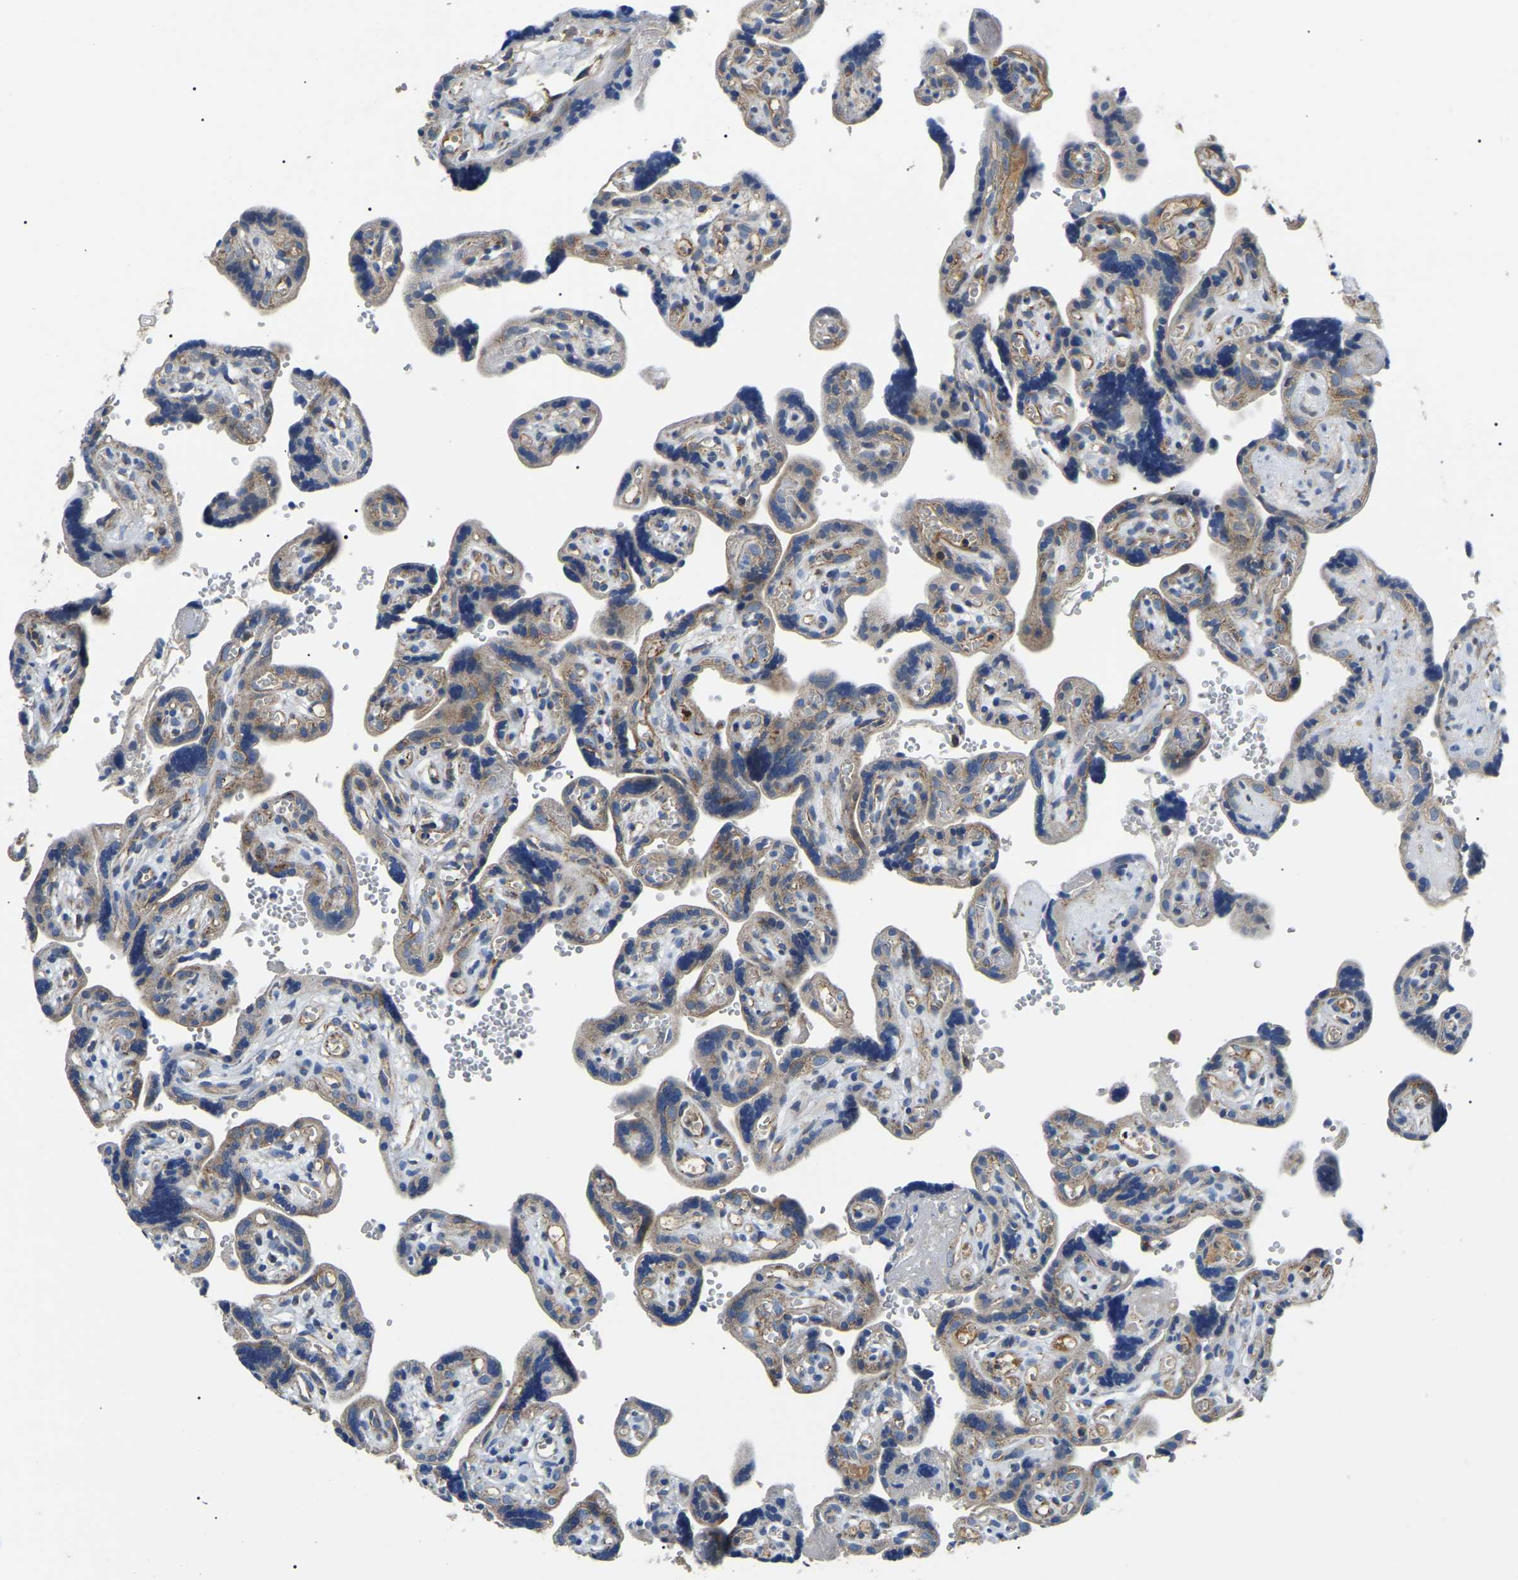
{"staining": {"intensity": "moderate", "quantity": "25%-75%", "location": "cytoplasmic/membranous"}, "tissue": "placenta", "cell_type": "Decidual cells", "image_type": "normal", "snomed": [{"axis": "morphology", "description": "Normal tissue, NOS"}, {"axis": "topography", "description": "Placenta"}], "caption": "Protein expression analysis of normal placenta demonstrates moderate cytoplasmic/membranous positivity in approximately 25%-75% of decidual cells. The staining is performed using DAB brown chromogen to label protein expression. The nuclei are counter-stained blue using hematoxylin.", "gene": "PPM1E", "patient": {"sex": "female", "age": 30}}